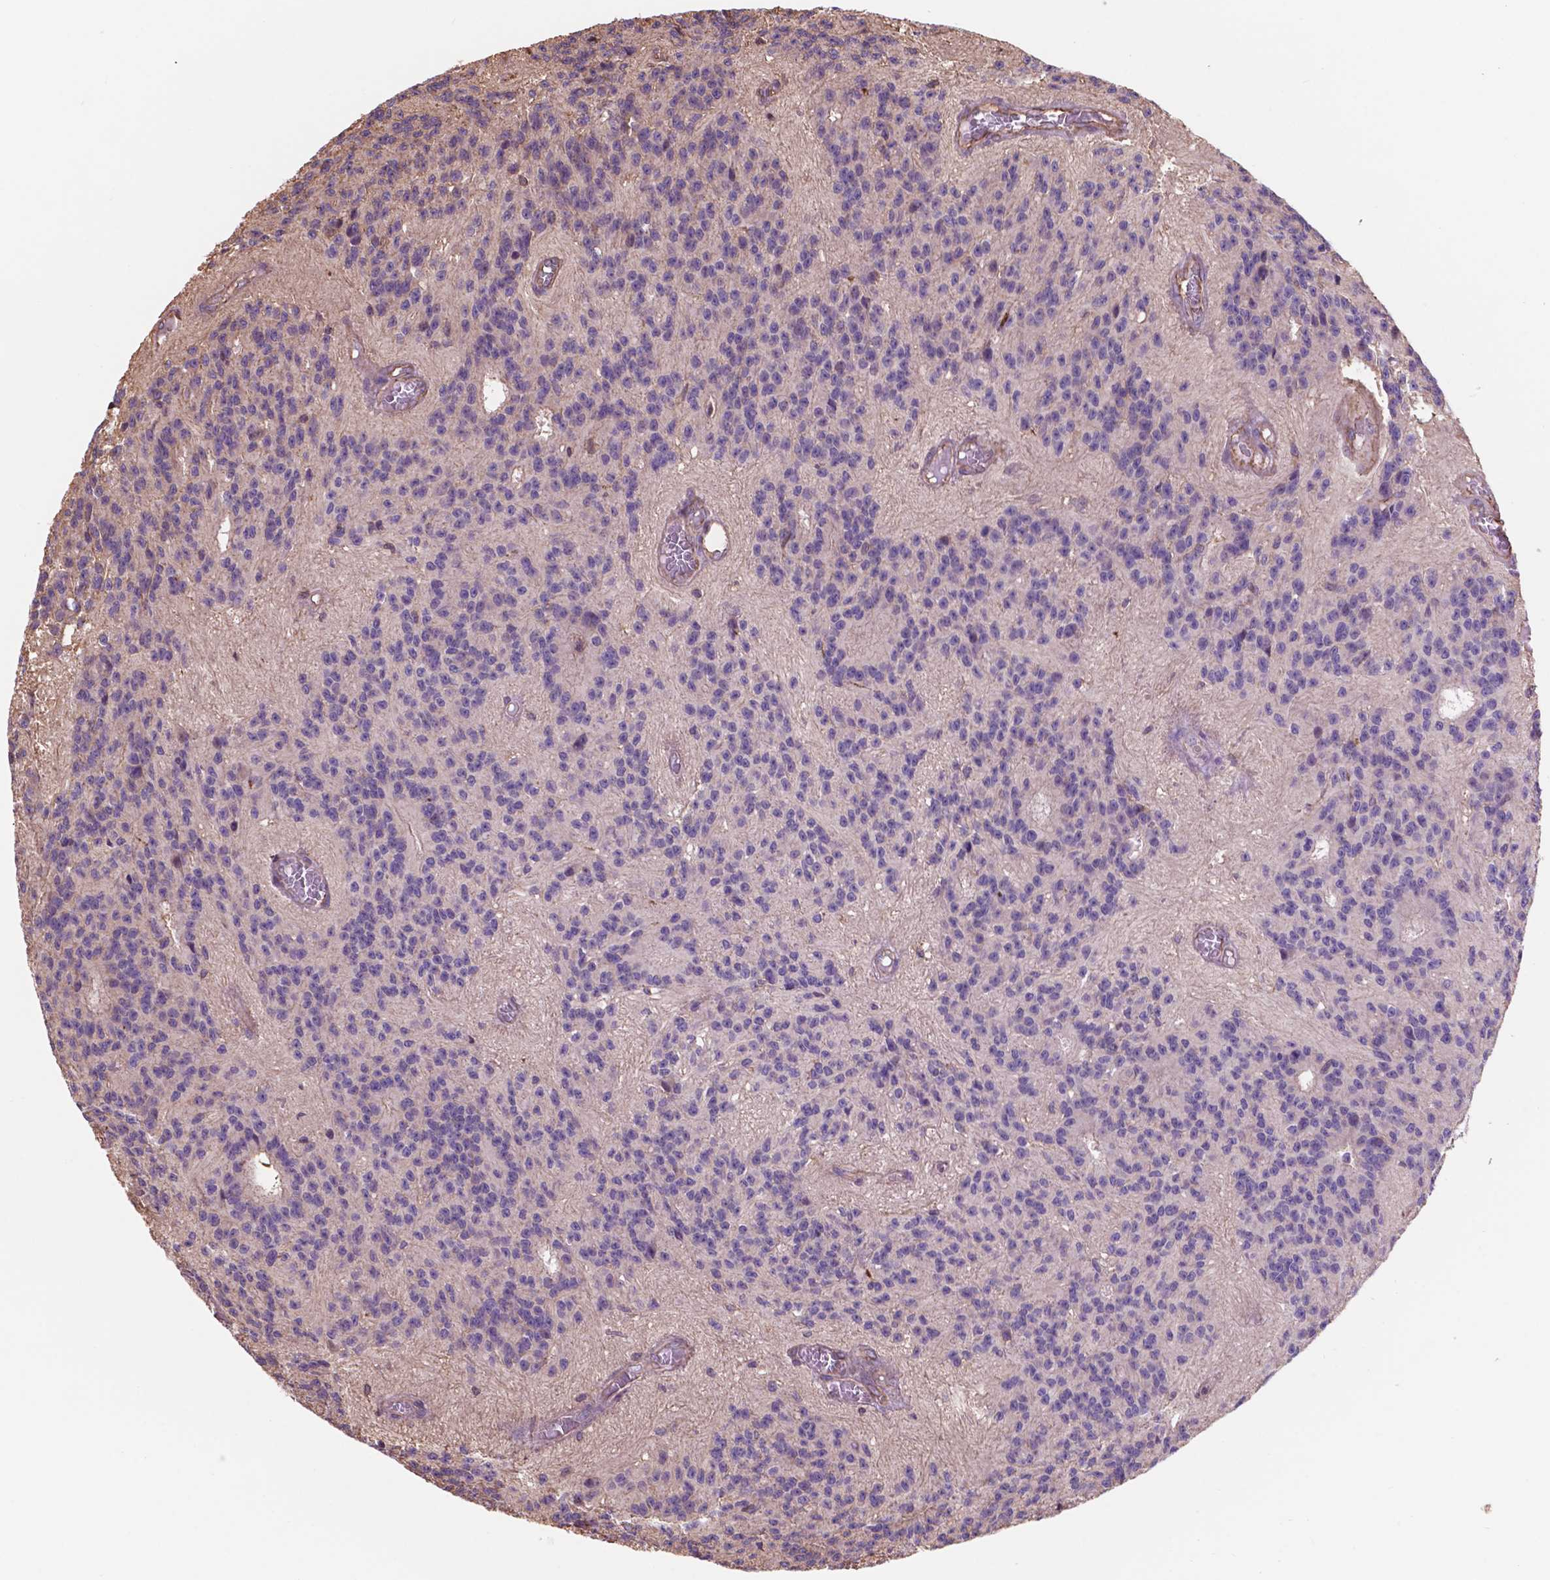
{"staining": {"intensity": "negative", "quantity": "none", "location": "none"}, "tissue": "glioma", "cell_type": "Tumor cells", "image_type": "cancer", "snomed": [{"axis": "morphology", "description": "Glioma, malignant, Low grade"}, {"axis": "topography", "description": "Brain"}], "caption": "Glioma was stained to show a protein in brown. There is no significant positivity in tumor cells.", "gene": "NIPA2", "patient": {"sex": "male", "age": 31}}